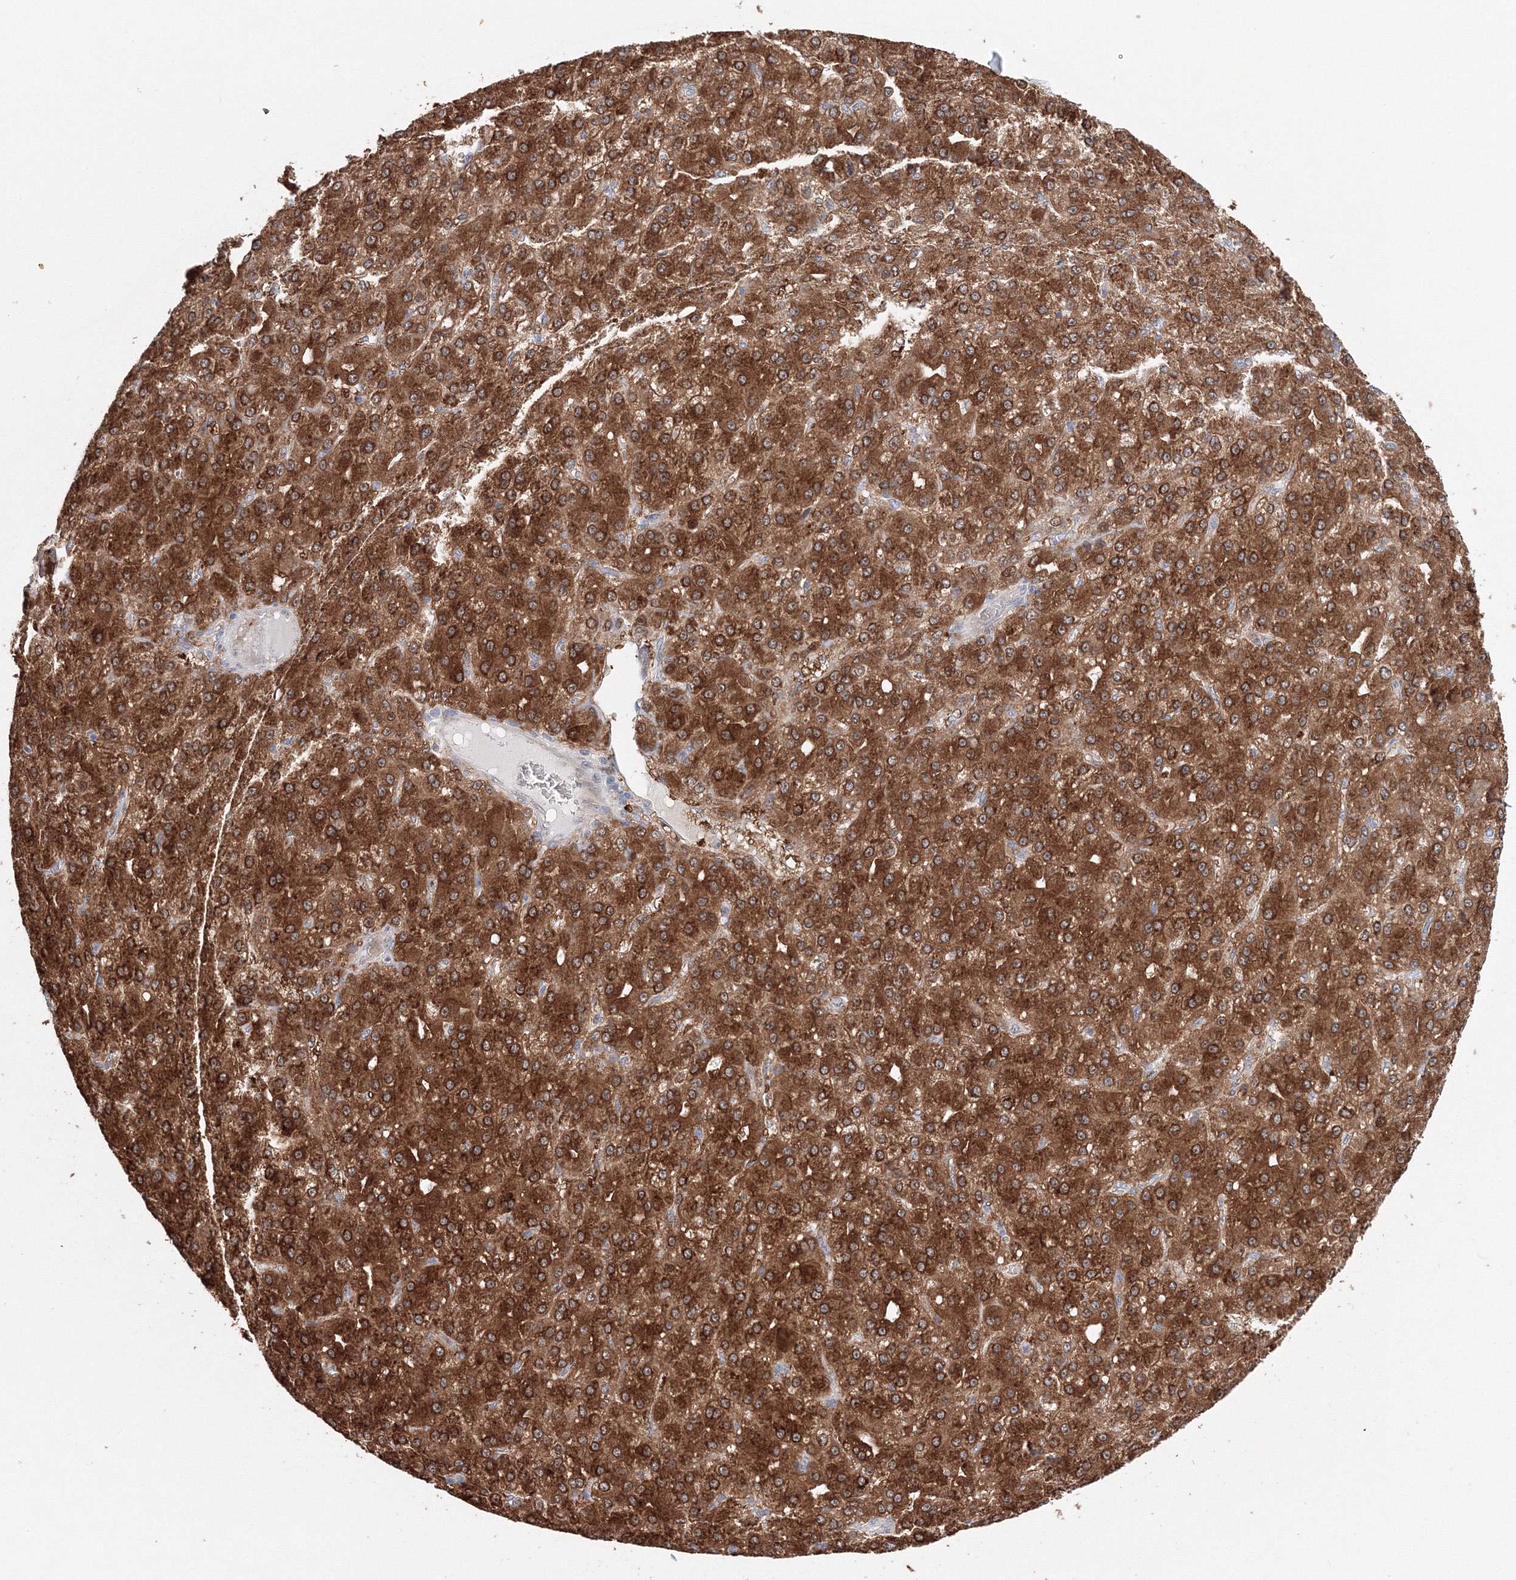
{"staining": {"intensity": "strong", "quantity": ">75%", "location": "cytoplasmic/membranous"}, "tissue": "liver cancer", "cell_type": "Tumor cells", "image_type": "cancer", "snomed": [{"axis": "morphology", "description": "Carcinoma, Hepatocellular, NOS"}, {"axis": "topography", "description": "Liver"}], "caption": "Hepatocellular carcinoma (liver) stained with DAB immunohistochemistry (IHC) demonstrates high levels of strong cytoplasmic/membranous staining in approximately >75% of tumor cells. (DAB IHC with brightfield microscopy, high magnification).", "gene": "DIS3L2", "patient": {"sex": "male", "age": 67}}